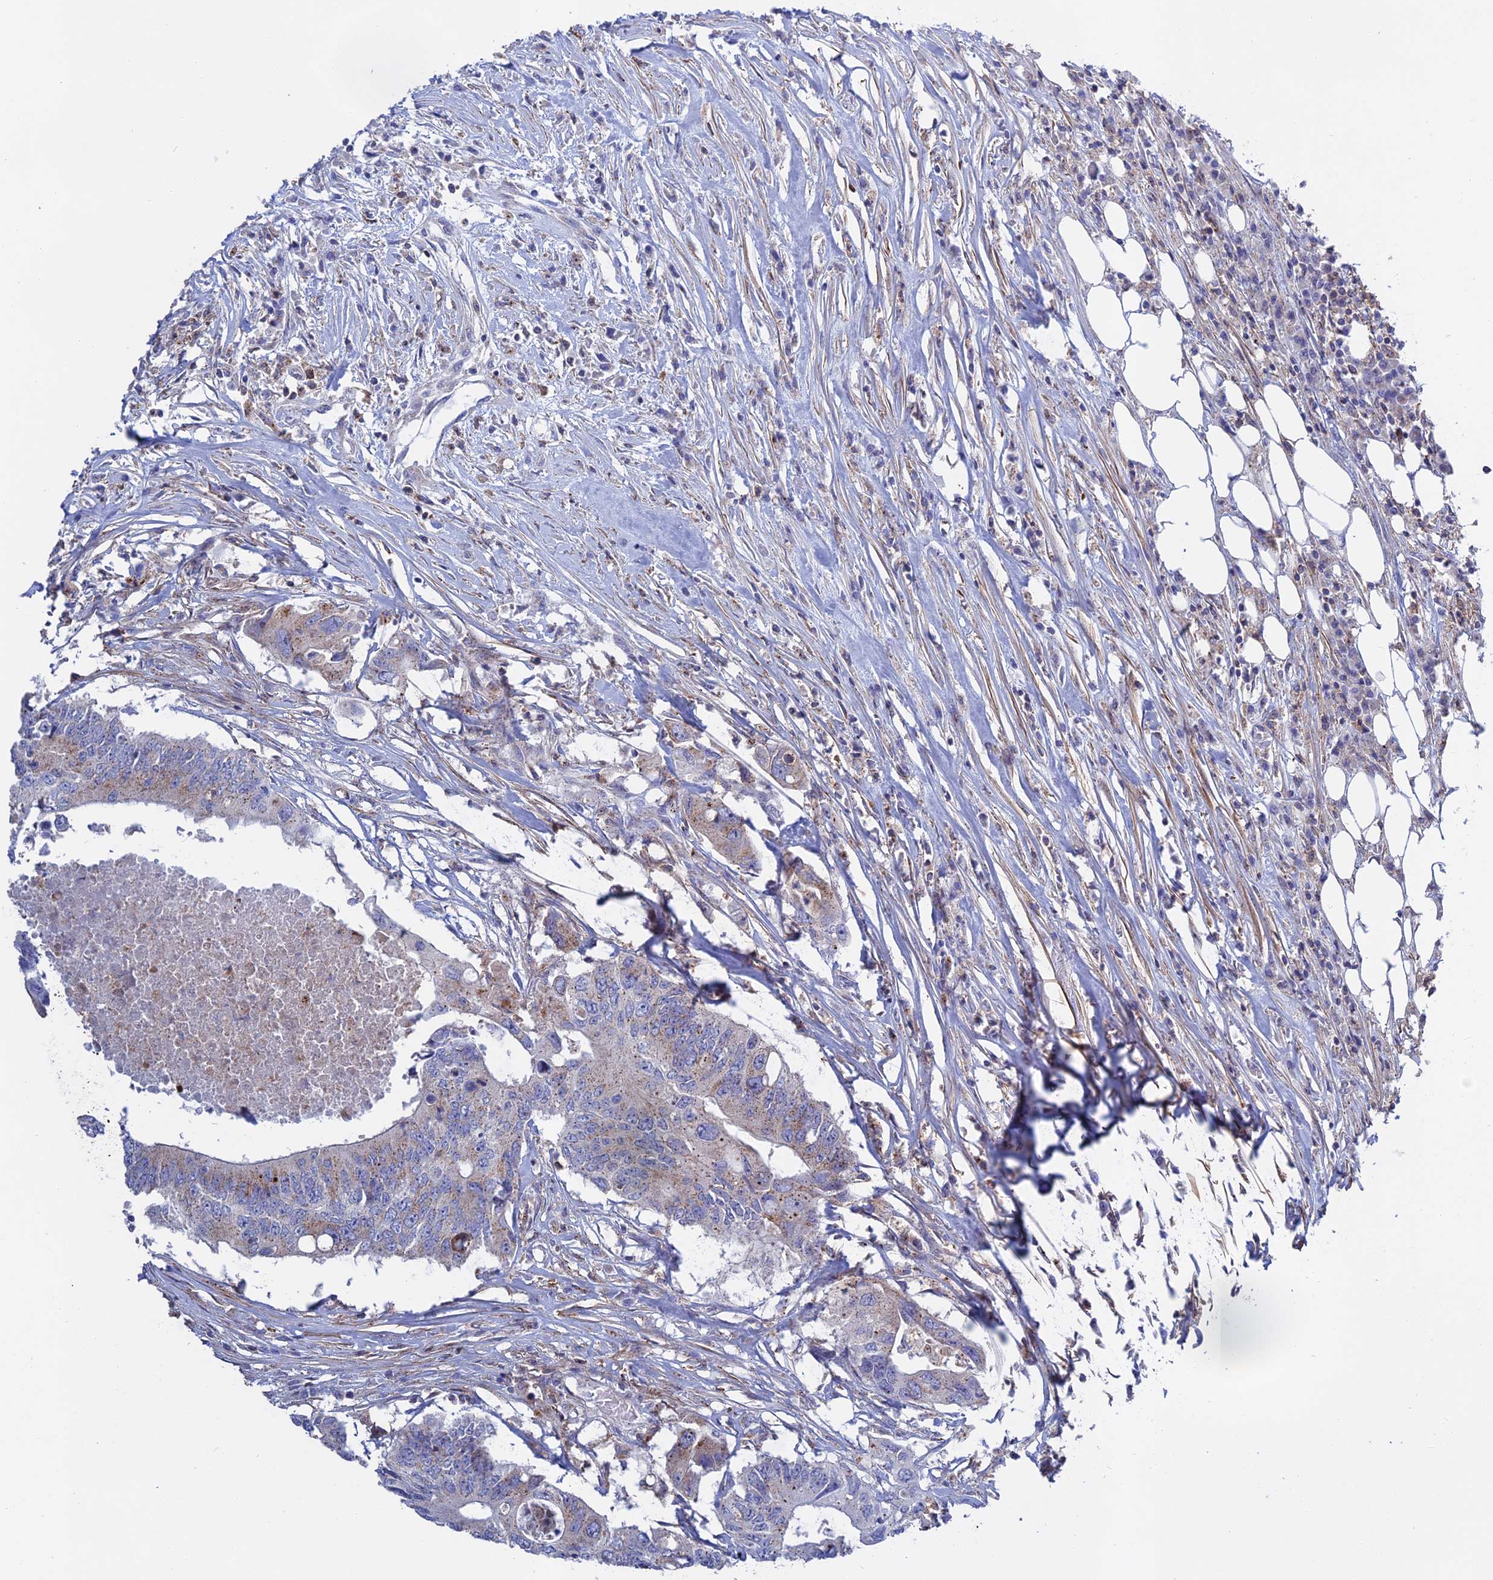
{"staining": {"intensity": "weak", "quantity": "<25%", "location": "cytoplasmic/membranous"}, "tissue": "colorectal cancer", "cell_type": "Tumor cells", "image_type": "cancer", "snomed": [{"axis": "morphology", "description": "Adenocarcinoma, NOS"}, {"axis": "topography", "description": "Colon"}], "caption": "Tumor cells show no significant expression in colorectal adenocarcinoma.", "gene": "LYPD5", "patient": {"sex": "male", "age": 71}}